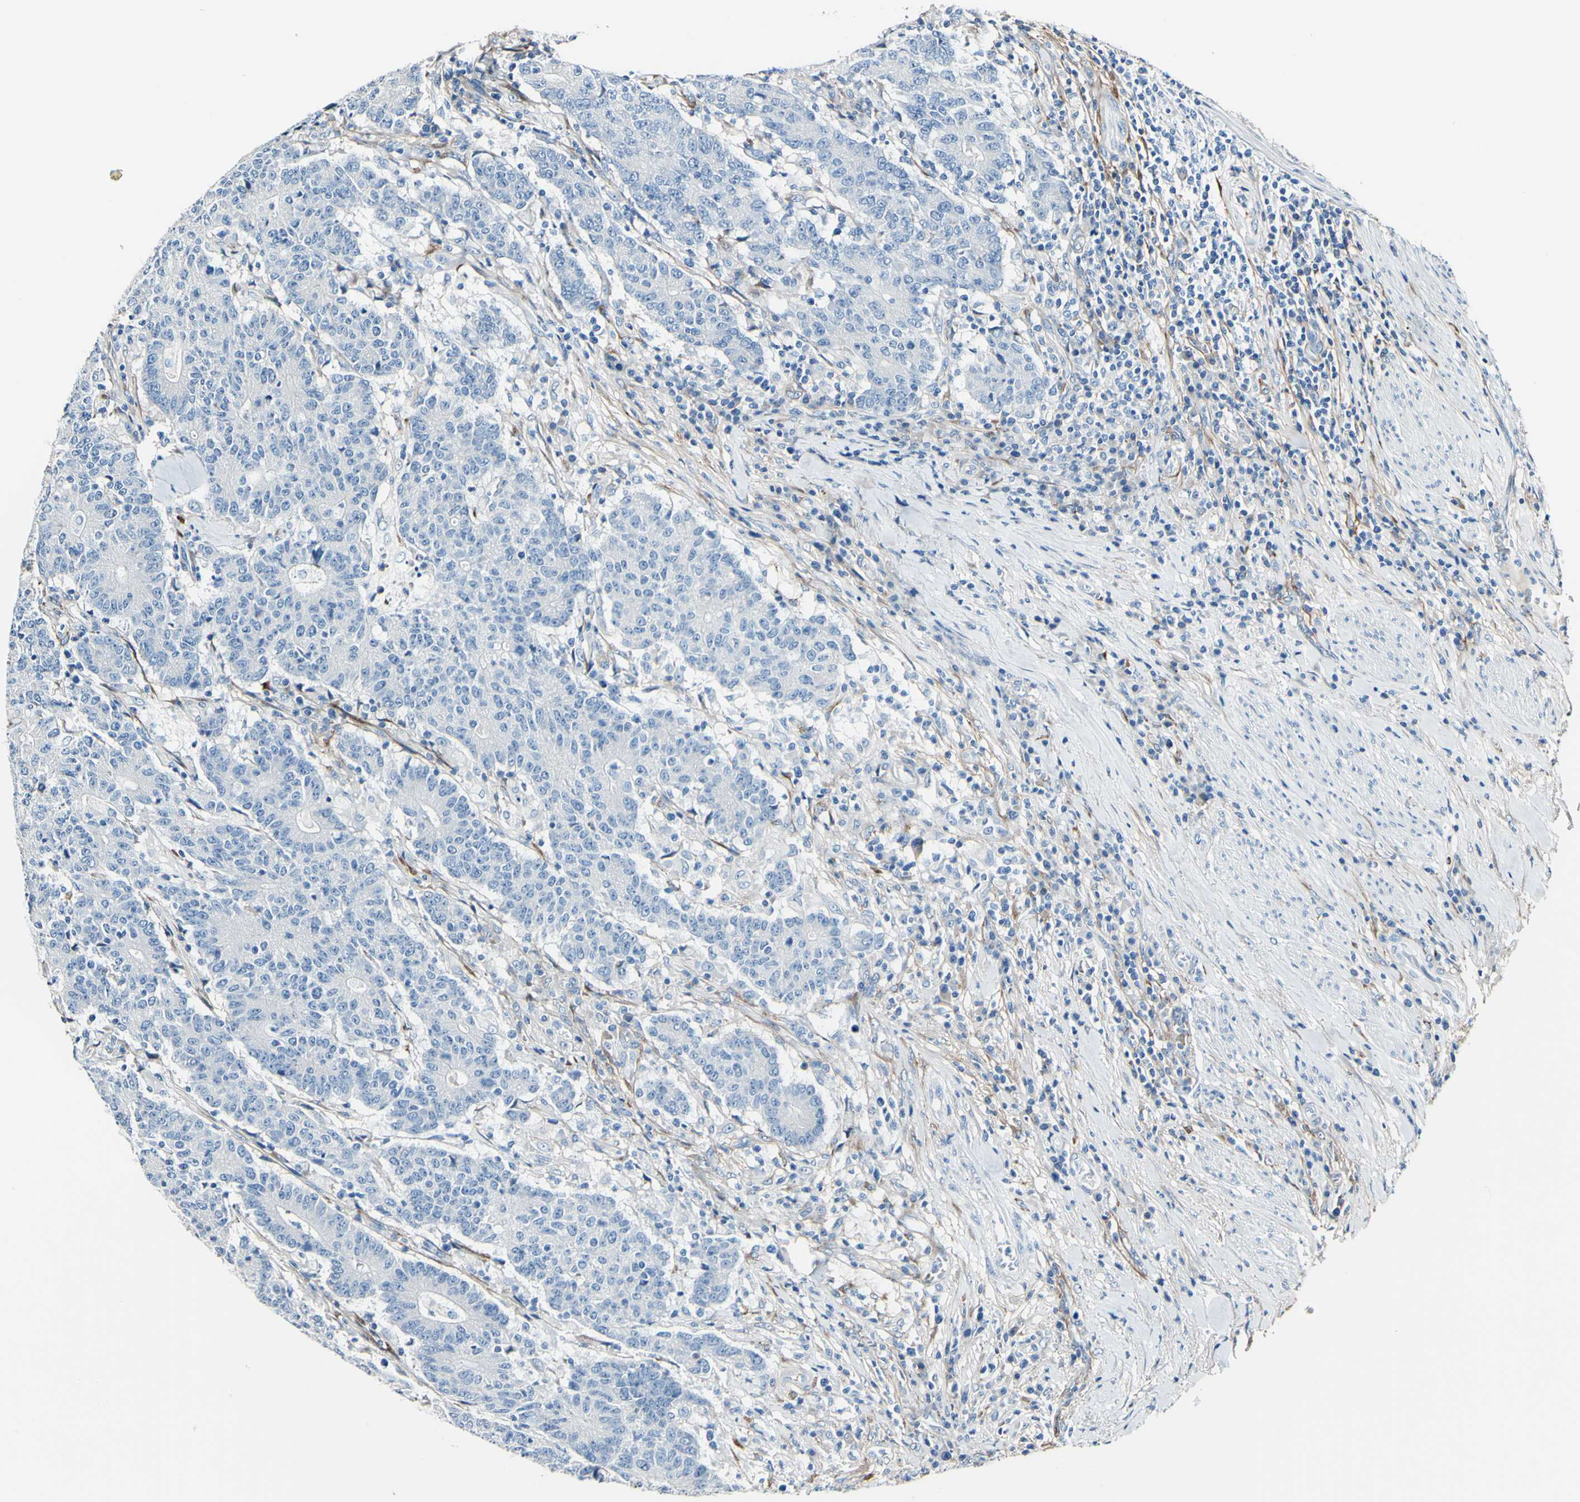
{"staining": {"intensity": "negative", "quantity": "none", "location": "none"}, "tissue": "colorectal cancer", "cell_type": "Tumor cells", "image_type": "cancer", "snomed": [{"axis": "morphology", "description": "Normal tissue, NOS"}, {"axis": "morphology", "description": "Adenocarcinoma, NOS"}, {"axis": "topography", "description": "Colon"}], "caption": "Colorectal adenocarcinoma was stained to show a protein in brown. There is no significant expression in tumor cells. Brightfield microscopy of immunohistochemistry (IHC) stained with DAB (3,3'-diaminobenzidine) (brown) and hematoxylin (blue), captured at high magnification.", "gene": "COL6A3", "patient": {"sex": "female", "age": 75}}